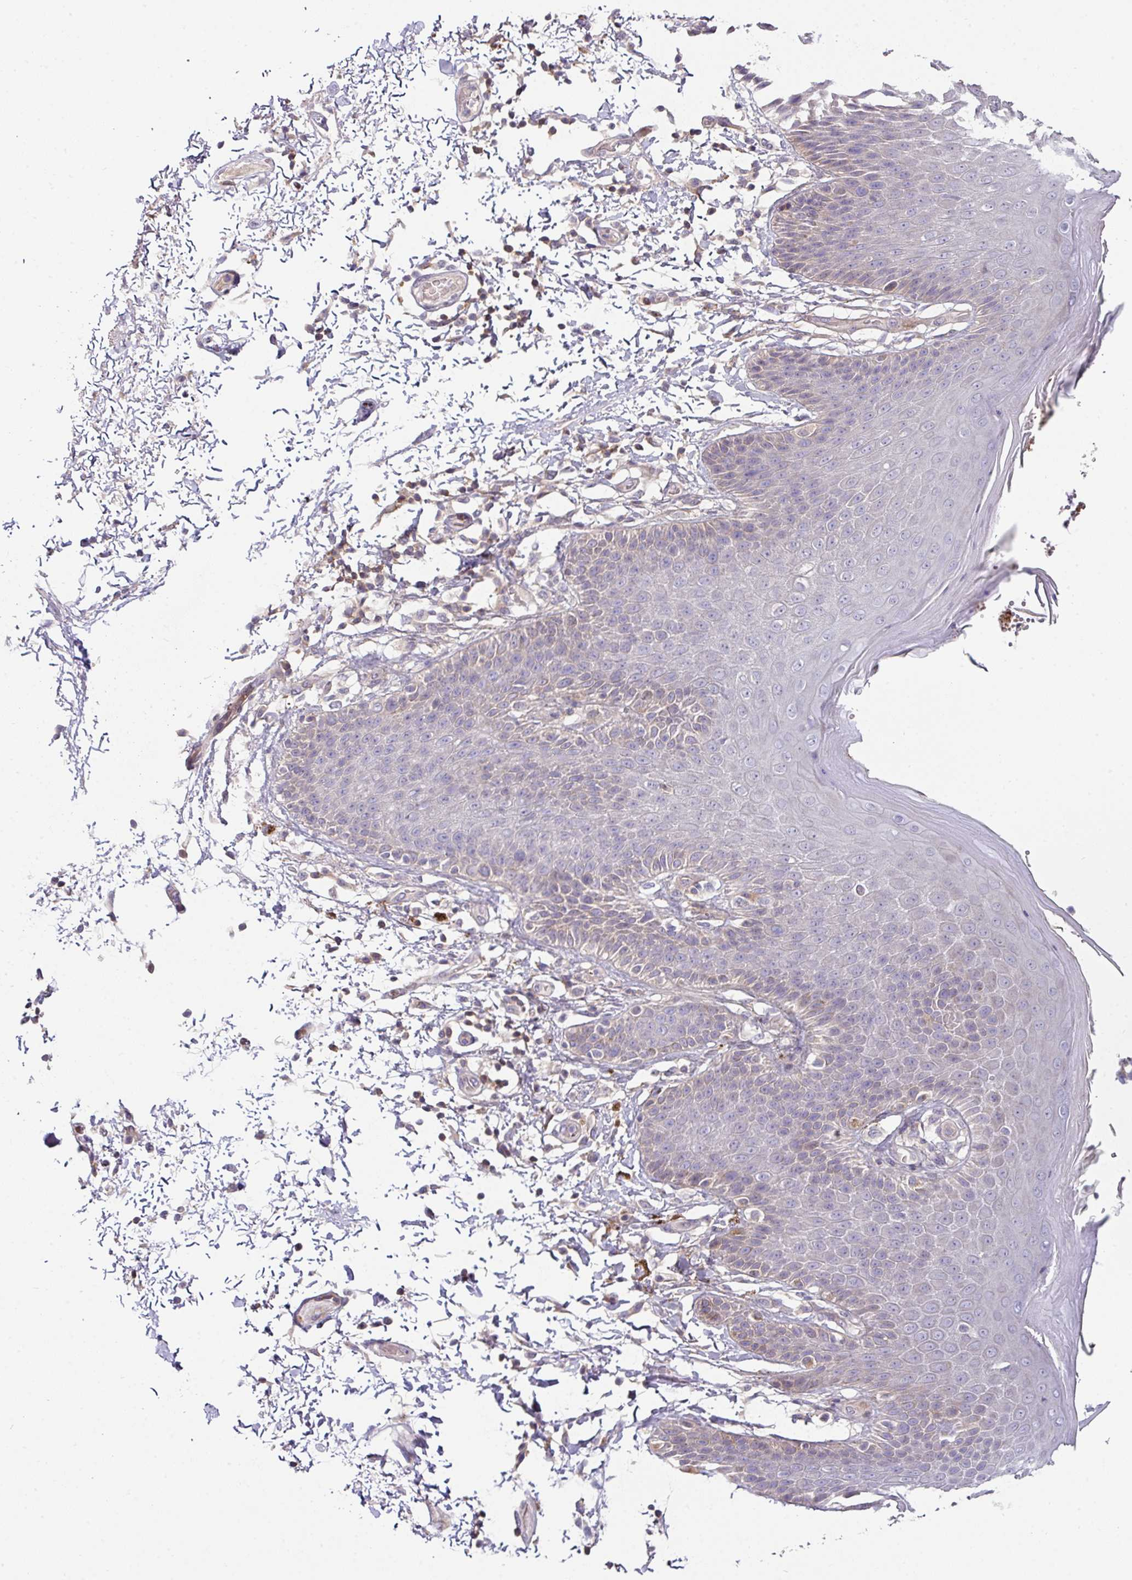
{"staining": {"intensity": "weak", "quantity": "<25%", "location": "cytoplasmic/membranous"}, "tissue": "skin", "cell_type": "Epidermal cells", "image_type": "normal", "snomed": [{"axis": "morphology", "description": "Normal tissue, NOS"}, {"axis": "topography", "description": "Peripheral nerve tissue"}], "caption": "Photomicrograph shows no protein positivity in epidermal cells of unremarkable skin.", "gene": "SLAMF6", "patient": {"sex": "male", "age": 51}}